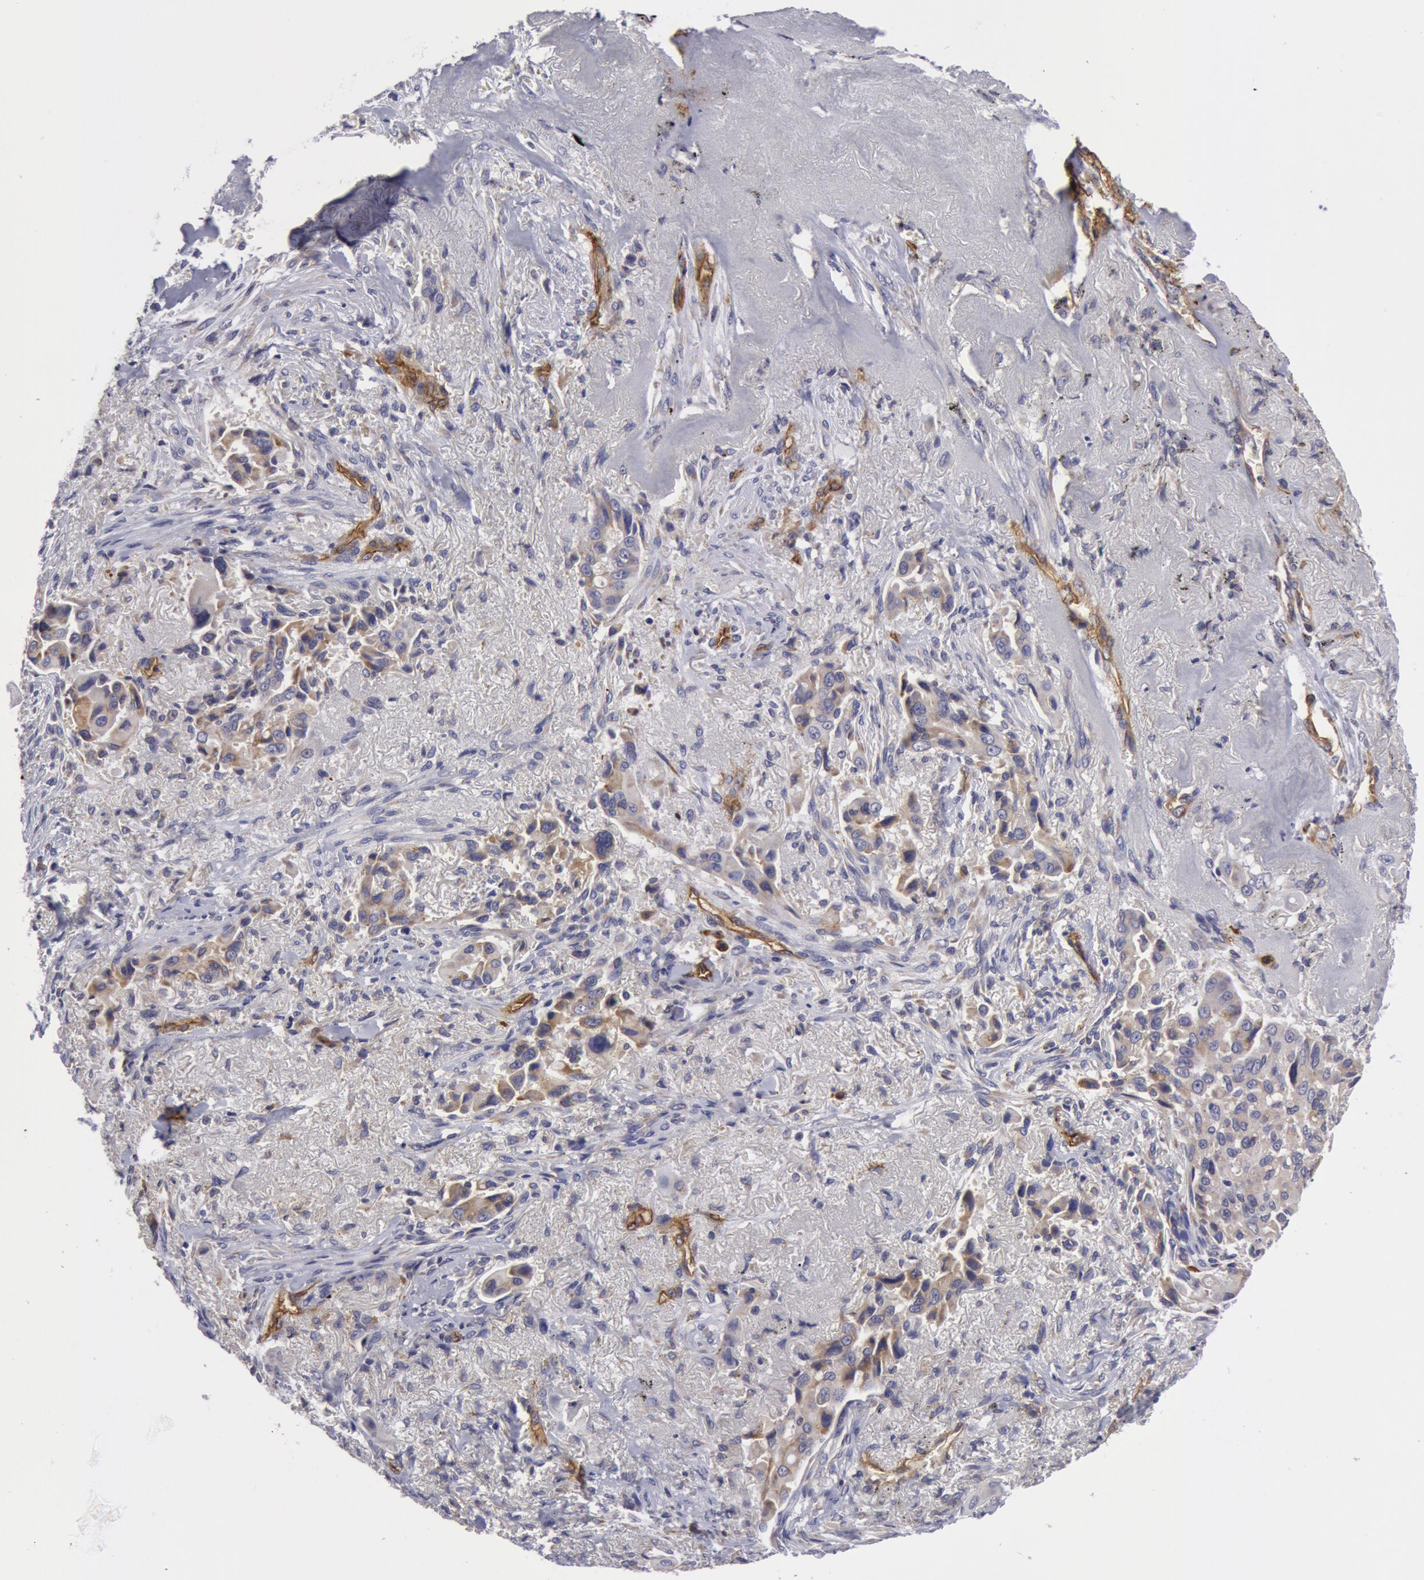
{"staining": {"intensity": "weak", "quantity": "<25%", "location": "cytoplasmic/membranous"}, "tissue": "lung cancer", "cell_type": "Tumor cells", "image_type": "cancer", "snomed": [{"axis": "morphology", "description": "Adenocarcinoma, NOS"}, {"axis": "topography", "description": "Lung"}], "caption": "Immunohistochemical staining of human lung adenocarcinoma exhibits no significant expression in tumor cells. Nuclei are stained in blue.", "gene": "IL23A", "patient": {"sex": "male", "age": 68}}